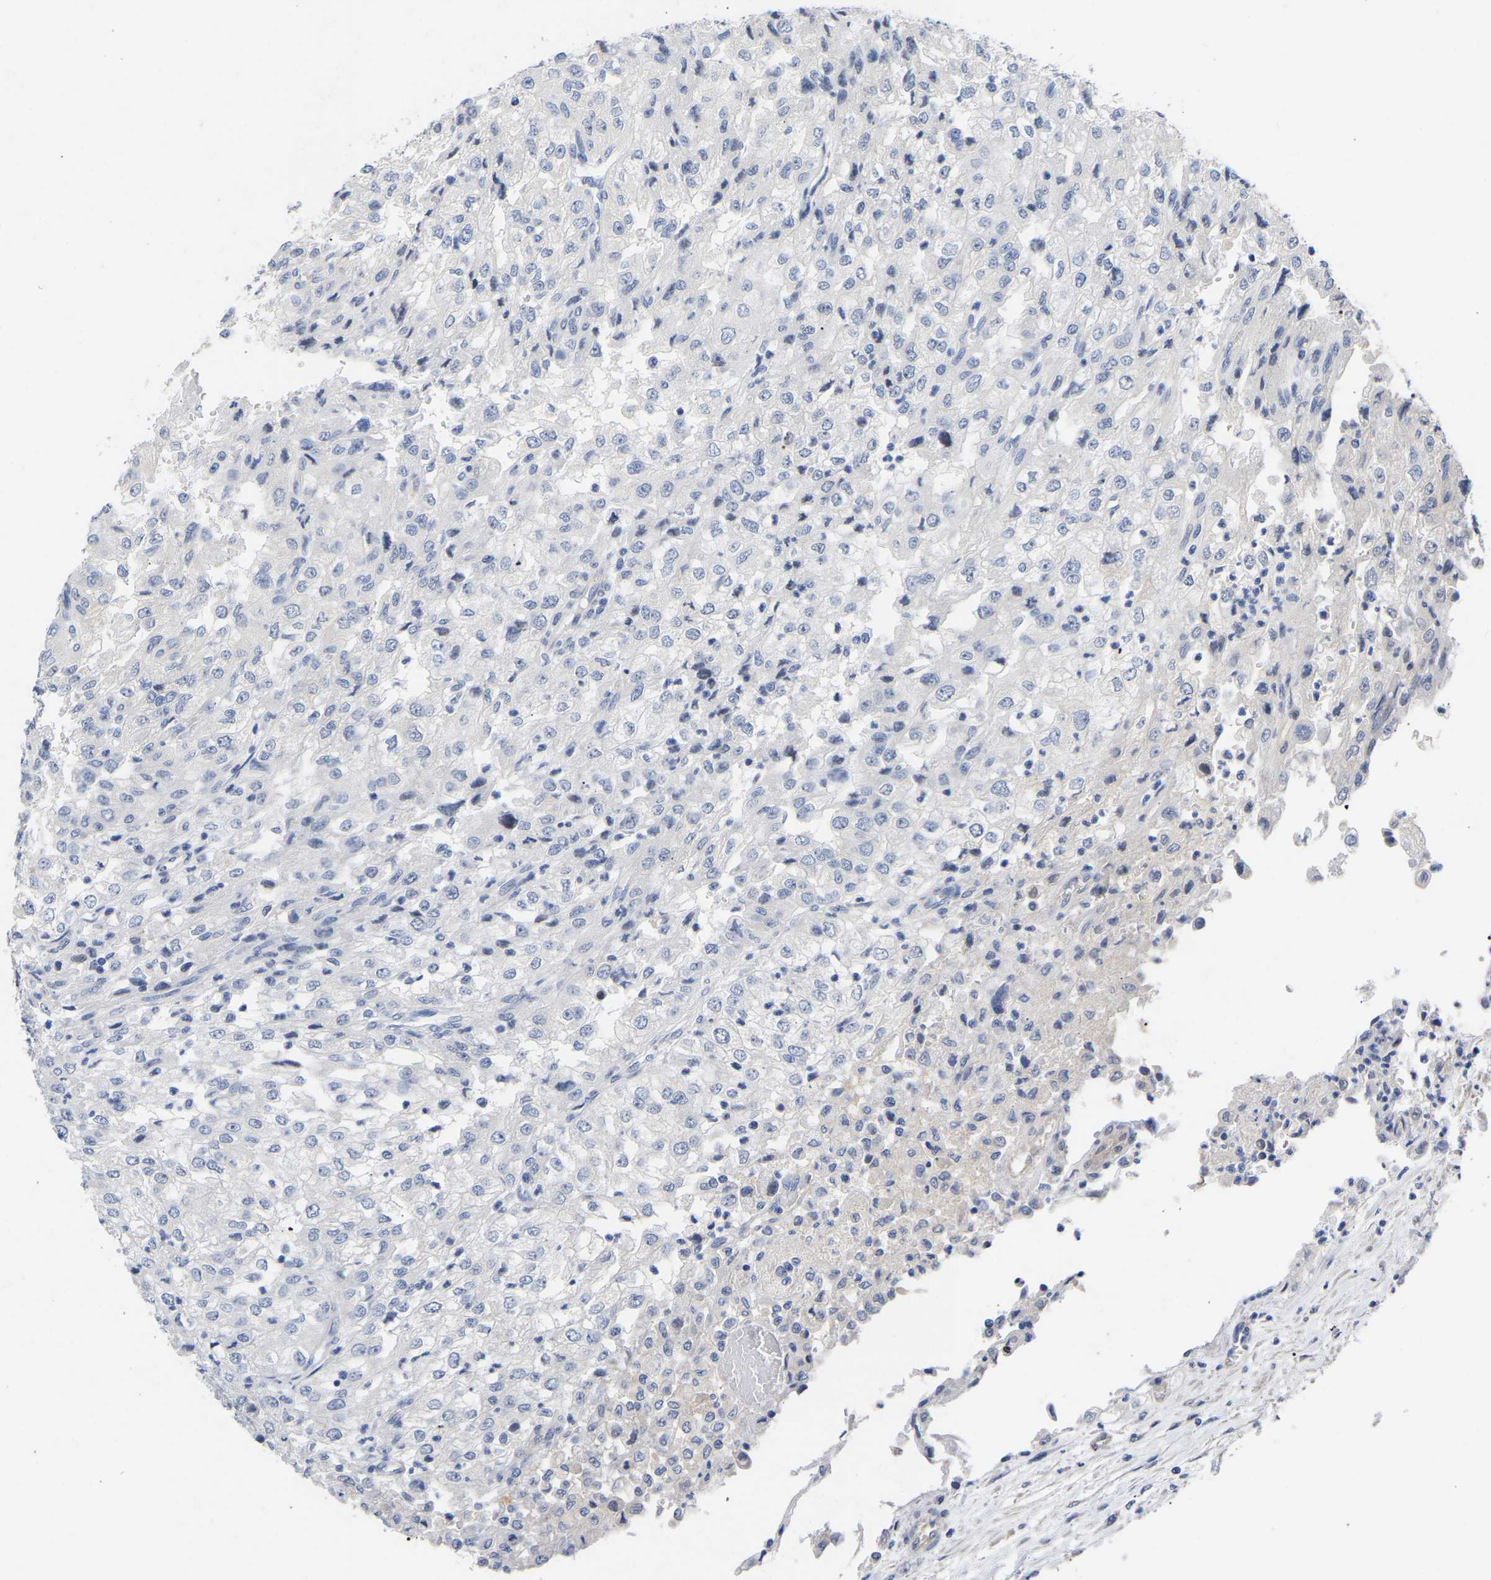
{"staining": {"intensity": "negative", "quantity": "none", "location": "none"}, "tissue": "renal cancer", "cell_type": "Tumor cells", "image_type": "cancer", "snomed": [{"axis": "morphology", "description": "Adenocarcinoma, NOS"}, {"axis": "topography", "description": "Kidney"}], "caption": "Immunohistochemistry of human renal adenocarcinoma shows no staining in tumor cells.", "gene": "CCDC6", "patient": {"sex": "female", "age": 54}}